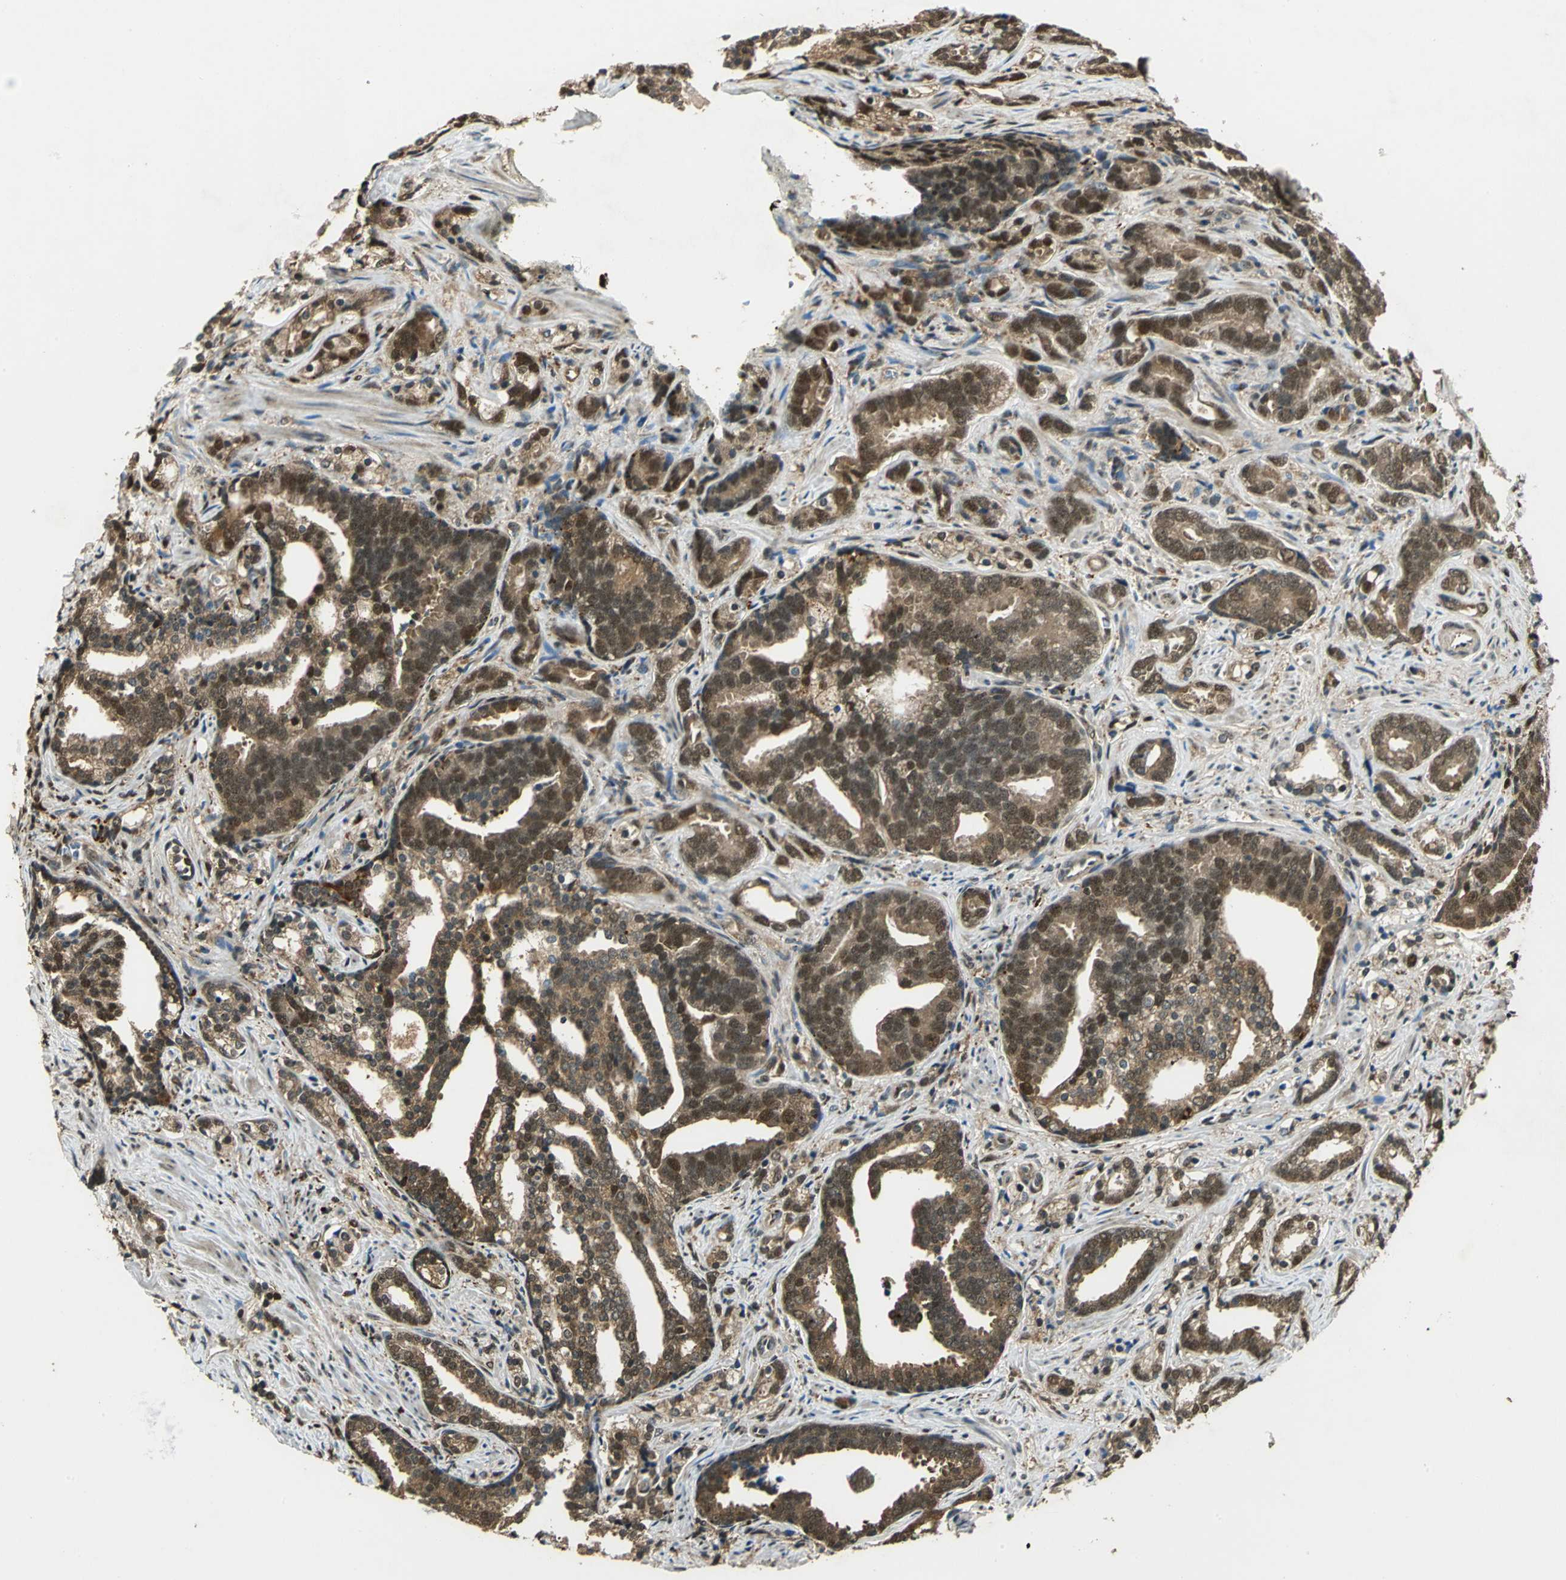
{"staining": {"intensity": "strong", "quantity": ">75%", "location": "cytoplasmic/membranous,nuclear"}, "tissue": "prostate cancer", "cell_type": "Tumor cells", "image_type": "cancer", "snomed": [{"axis": "morphology", "description": "Adenocarcinoma, Medium grade"}, {"axis": "topography", "description": "Prostate"}], "caption": "Prostate cancer (medium-grade adenocarcinoma) stained for a protein displays strong cytoplasmic/membranous and nuclear positivity in tumor cells. (Brightfield microscopy of DAB IHC at high magnification).", "gene": "PPP1R13L", "patient": {"sex": "male", "age": 67}}